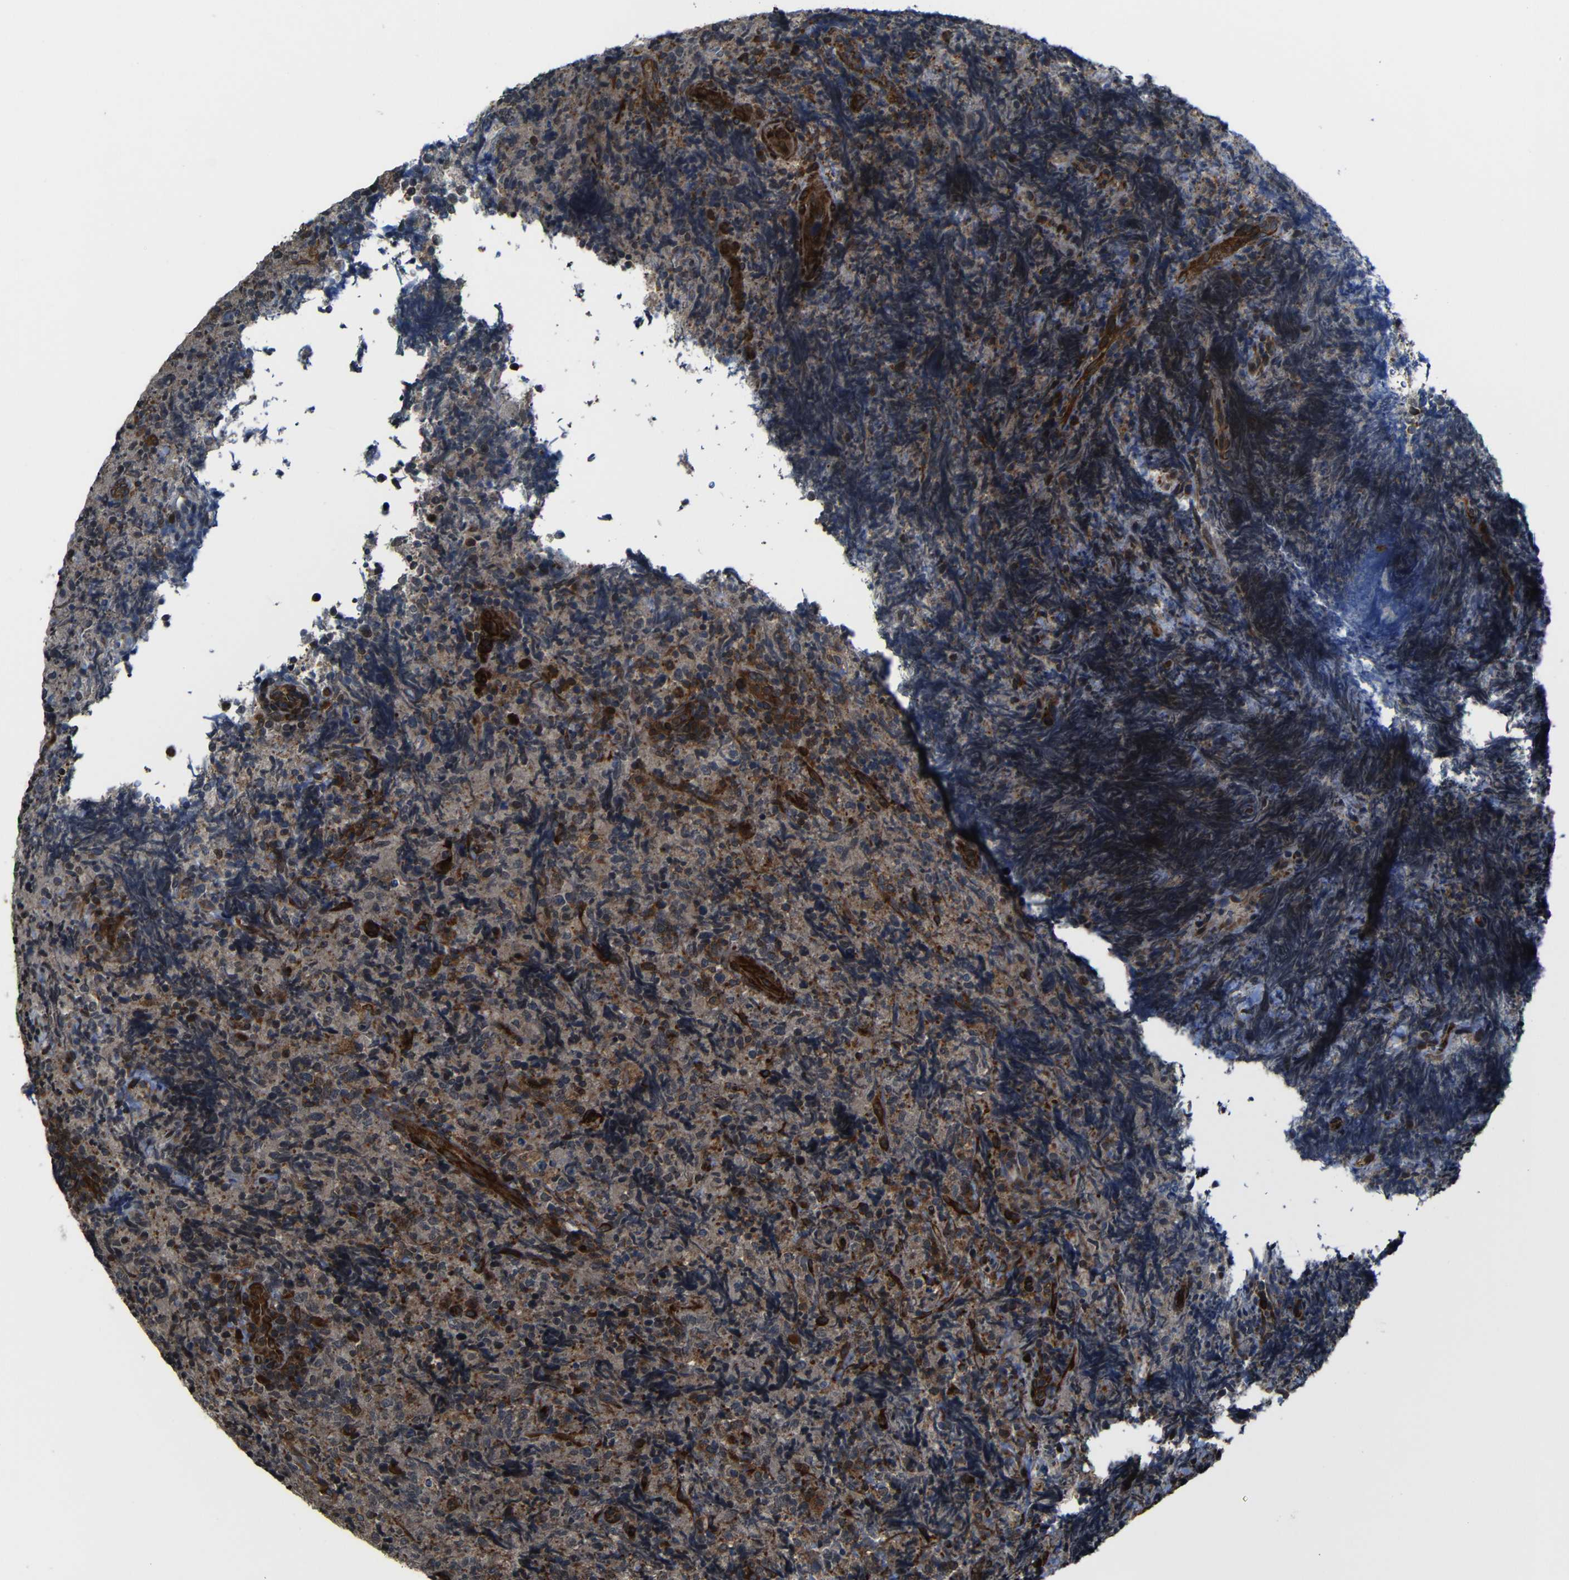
{"staining": {"intensity": "moderate", "quantity": ">75%", "location": "cytoplasmic/membranous"}, "tissue": "lymphoma", "cell_type": "Tumor cells", "image_type": "cancer", "snomed": [{"axis": "morphology", "description": "Malignant lymphoma, non-Hodgkin's type, High grade"}, {"axis": "topography", "description": "Tonsil"}], "caption": "Lymphoma stained with a protein marker demonstrates moderate staining in tumor cells.", "gene": "KIAA0513", "patient": {"sex": "female", "age": 36}}